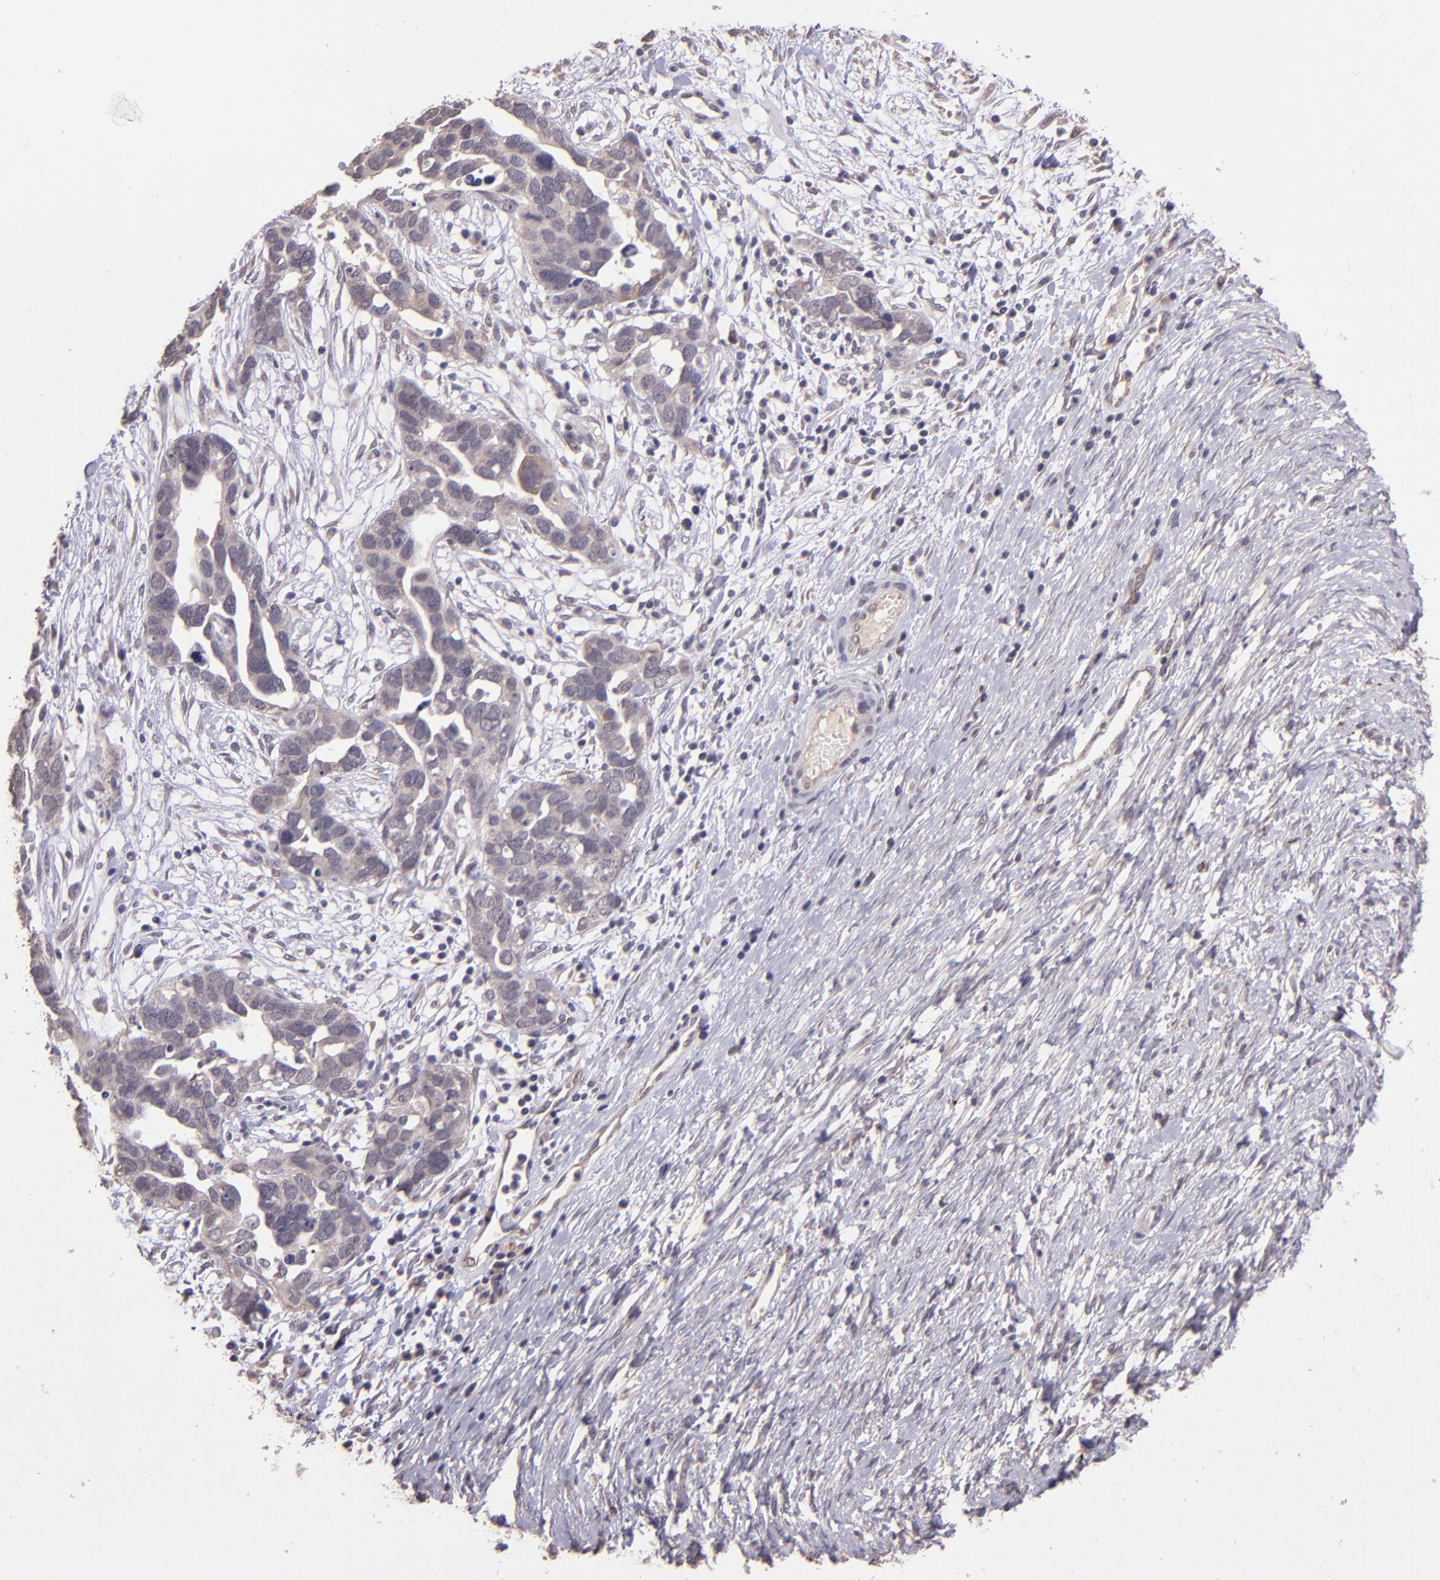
{"staining": {"intensity": "weak", "quantity": ">75%", "location": "cytoplasmic/membranous"}, "tissue": "ovarian cancer", "cell_type": "Tumor cells", "image_type": "cancer", "snomed": [{"axis": "morphology", "description": "Cystadenocarcinoma, serous, NOS"}, {"axis": "topography", "description": "Ovary"}], "caption": "Immunohistochemical staining of ovarian cancer demonstrates low levels of weak cytoplasmic/membranous positivity in about >75% of tumor cells.", "gene": "TAF7L", "patient": {"sex": "female", "age": 54}}